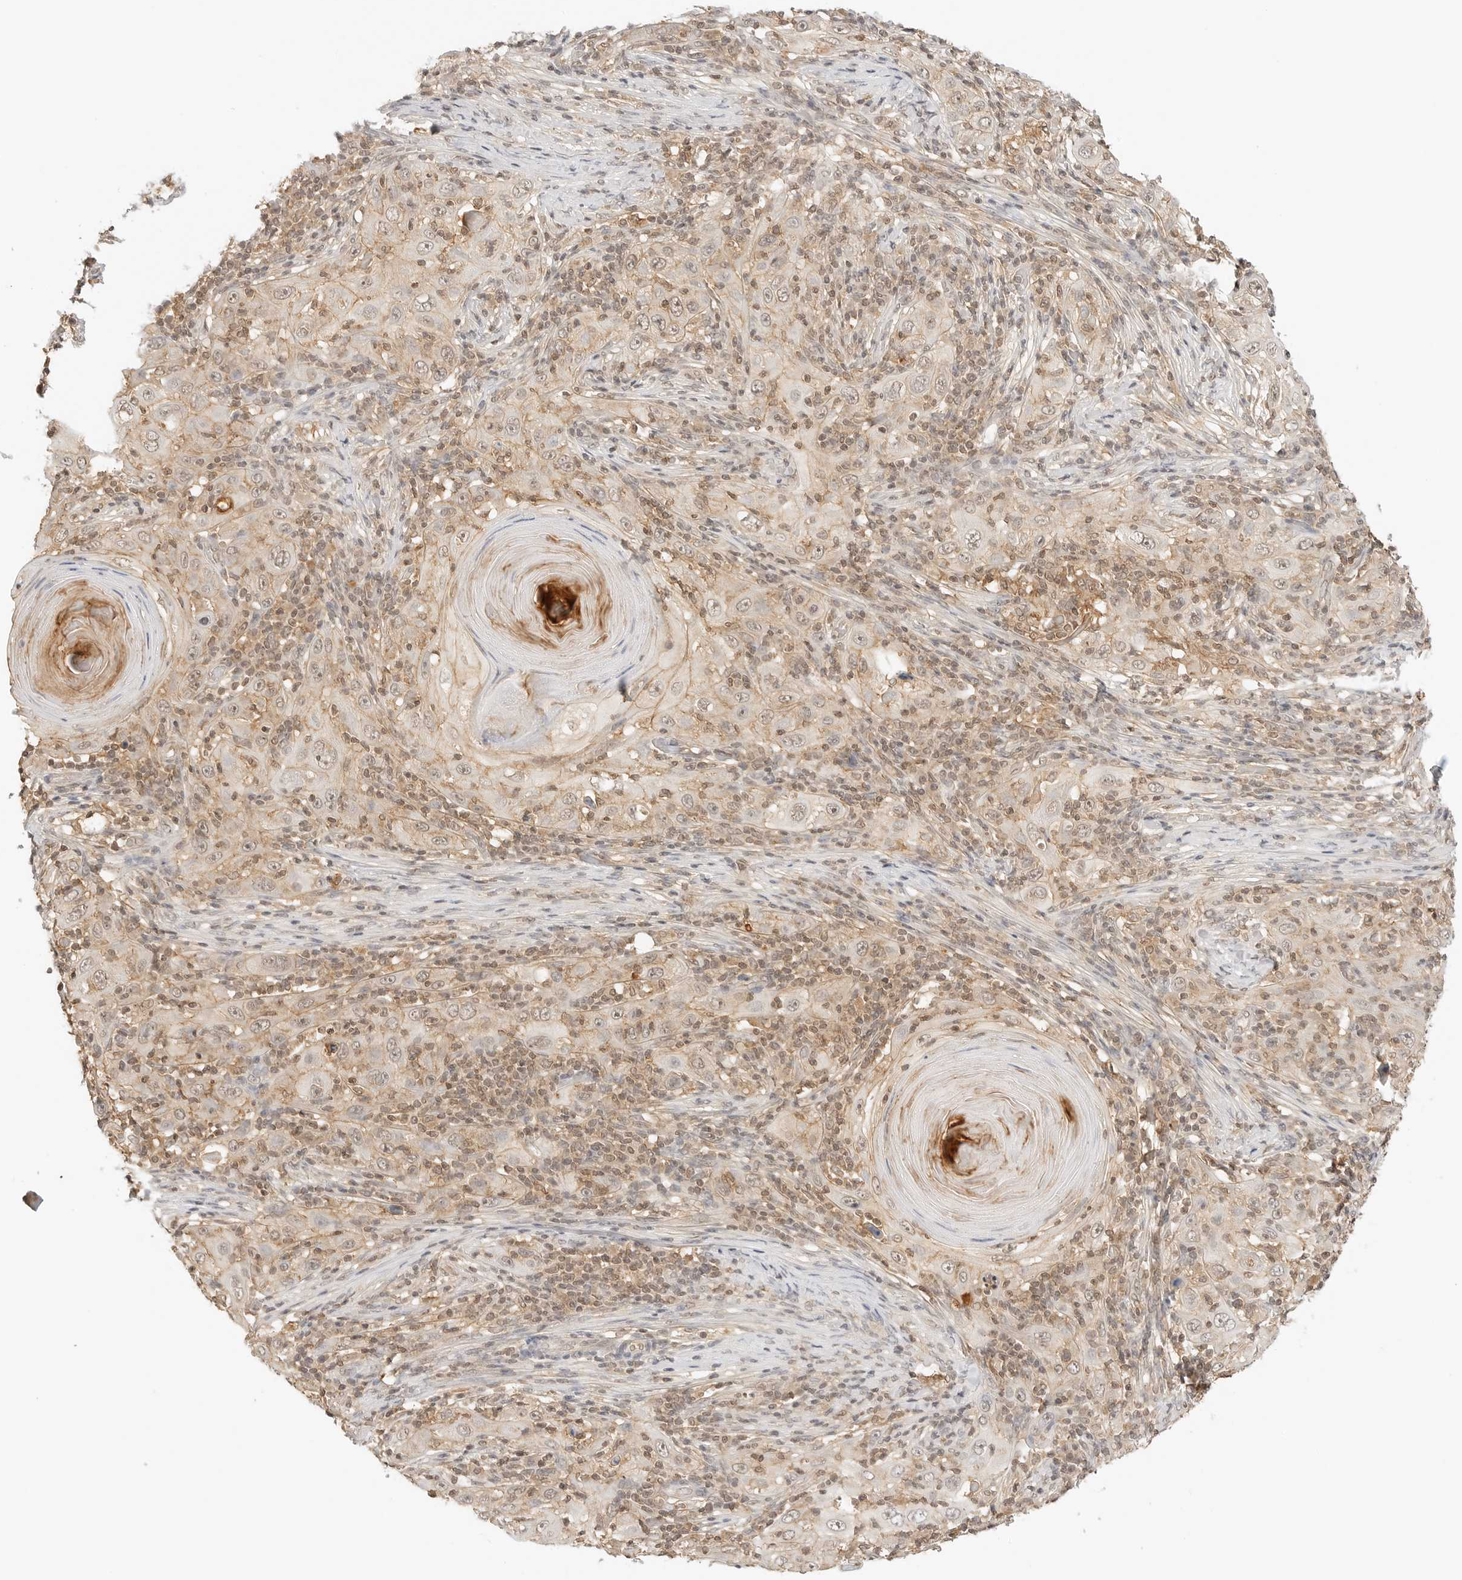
{"staining": {"intensity": "weak", "quantity": ">75%", "location": "cytoplasmic/membranous"}, "tissue": "skin cancer", "cell_type": "Tumor cells", "image_type": "cancer", "snomed": [{"axis": "morphology", "description": "Squamous cell carcinoma, NOS"}, {"axis": "topography", "description": "Skin"}], "caption": "Immunohistochemistry (IHC) image of neoplastic tissue: human skin cancer stained using immunohistochemistry shows low levels of weak protein expression localized specifically in the cytoplasmic/membranous of tumor cells, appearing as a cytoplasmic/membranous brown color.", "gene": "EPHA1", "patient": {"sex": "female", "age": 88}}